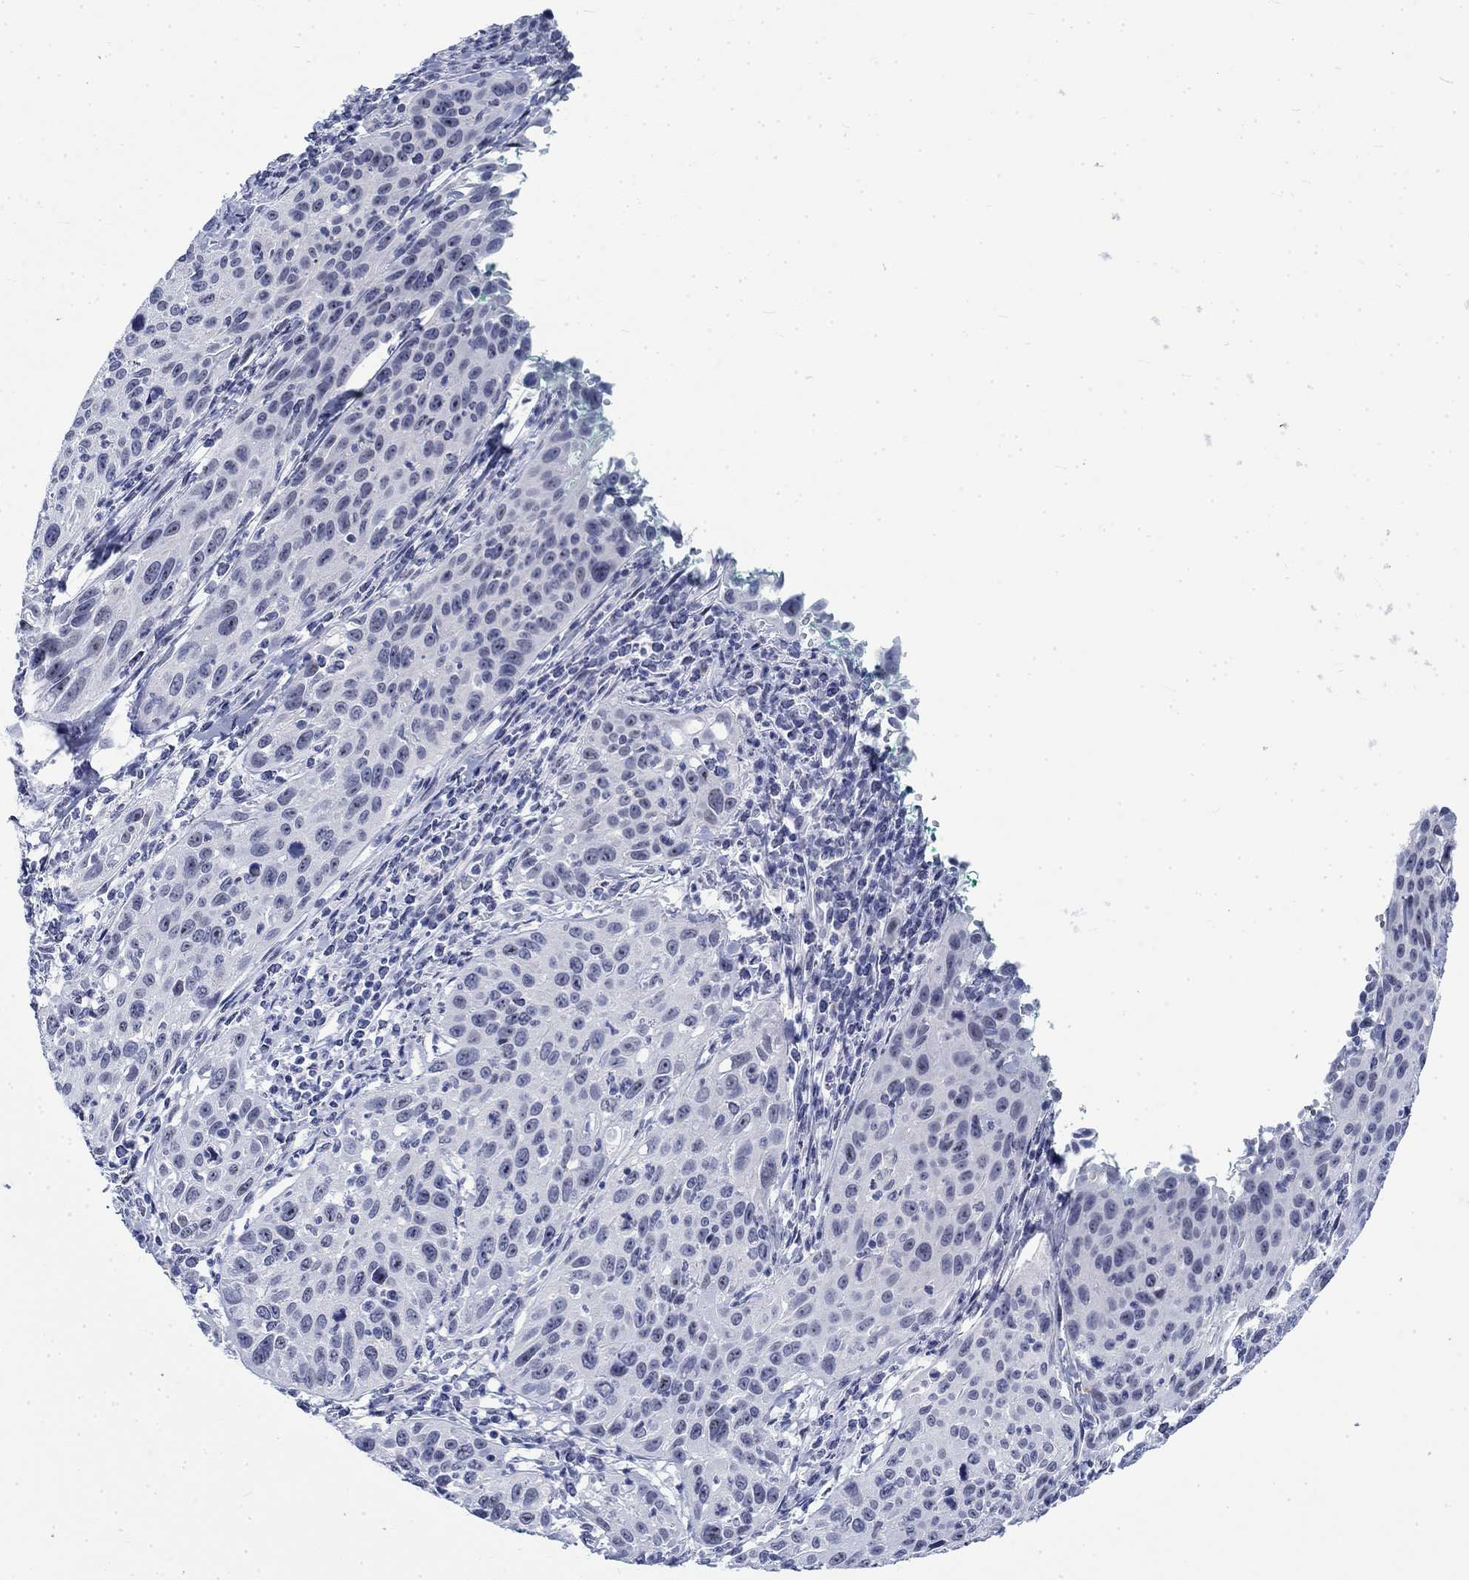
{"staining": {"intensity": "negative", "quantity": "none", "location": "none"}, "tissue": "cervical cancer", "cell_type": "Tumor cells", "image_type": "cancer", "snomed": [{"axis": "morphology", "description": "Squamous cell carcinoma, NOS"}, {"axis": "topography", "description": "Cervix"}], "caption": "Tumor cells show no significant positivity in cervical squamous cell carcinoma.", "gene": "KRT76", "patient": {"sex": "female", "age": 26}}